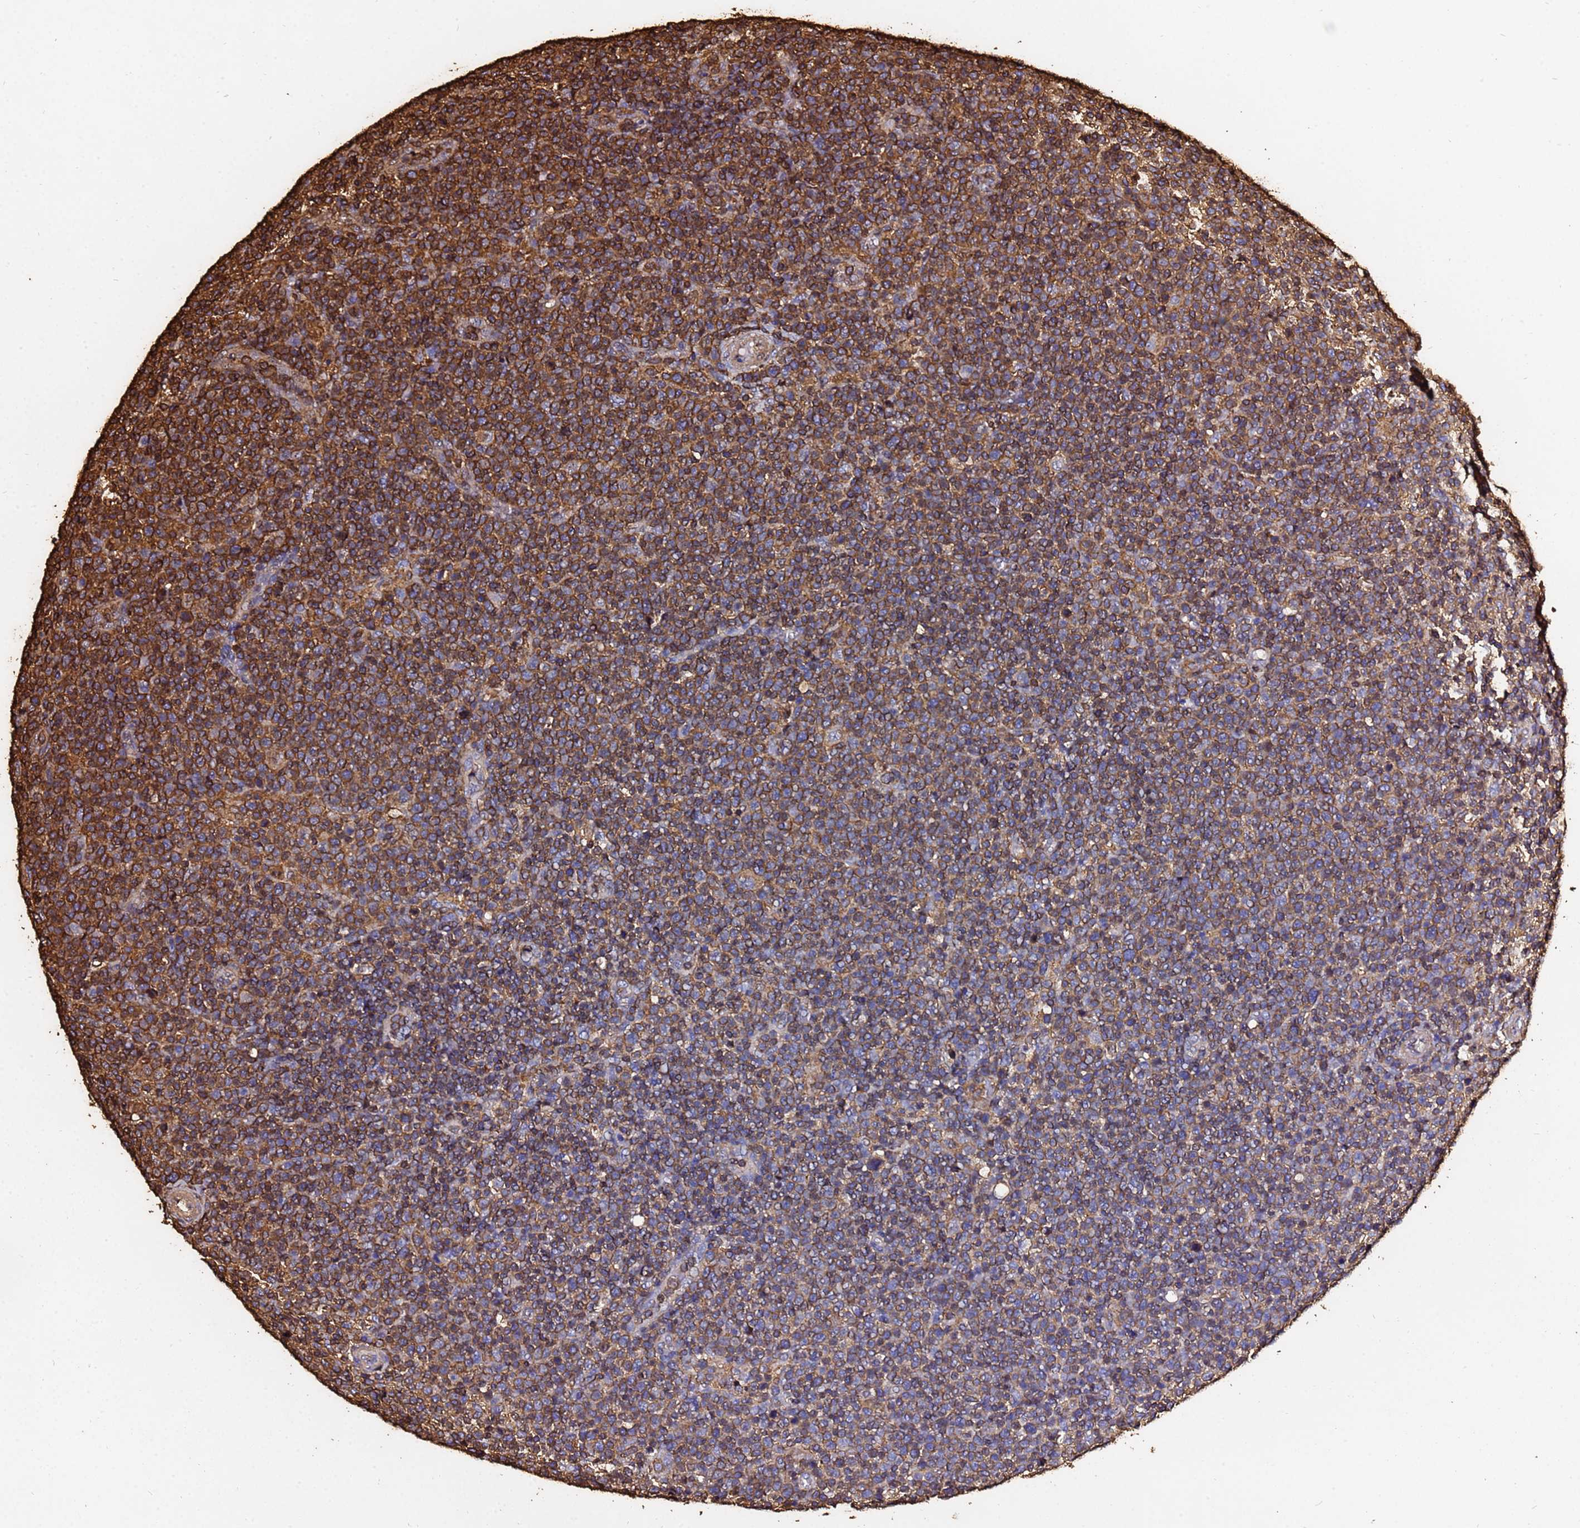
{"staining": {"intensity": "moderate", "quantity": ">75%", "location": "cytoplasmic/membranous"}, "tissue": "lymphoma", "cell_type": "Tumor cells", "image_type": "cancer", "snomed": [{"axis": "morphology", "description": "Malignant lymphoma, non-Hodgkin's type, High grade"}, {"axis": "topography", "description": "Lymph node"}], "caption": "Immunohistochemistry of malignant lymphoma, non-Hodgkin's type (high-grade) exhibits medium levels of moderate cytoplasmic/membranous positivity in about >75% of tumor cells. The staining is performed using DAB brown chromogen to label protein expression. The nuclei are counter-stained blue using hematoxylin.", "gene": "ACTB", "patient": {"sex": "male", "age": 61}}